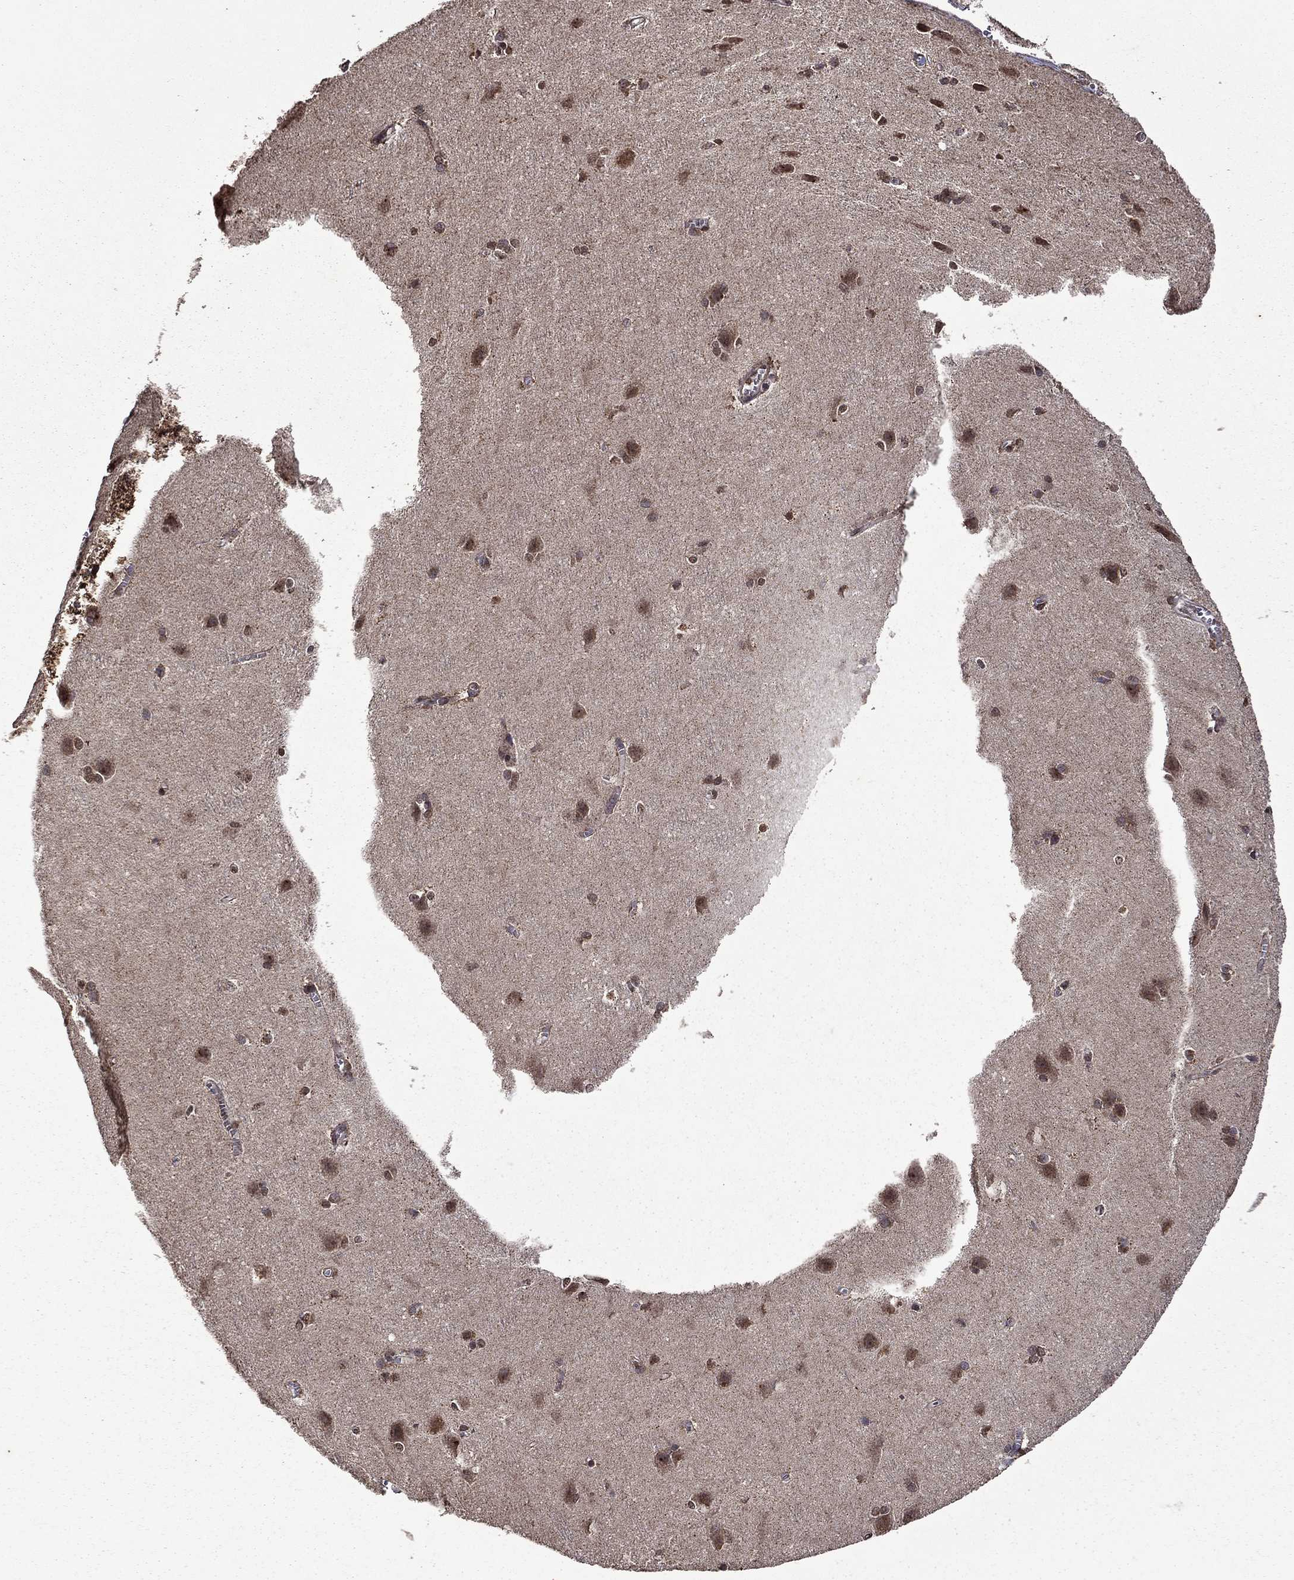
{"staining": {"intensity": "weak", "quantity": ">75%", "location": "cytoplasmic/membranous"}, "tissue": "cerebral cortex", "cell_type": "Endothelial cells", "image_type": "normal", "snomed": [{"axis": "morphology", "description": "Normal tissue, NOS"}, {"axis": "topography", "description": "Cerebral cortex"}], "caption": "Immunohistochemical staining of benign human cerebral cortex exhibits weak cytoplasmic/membranous protein positivity in about >75% of endothelial cells.", "gene": "ITM2B", "patient": {"sex": "male", "age": 37}}